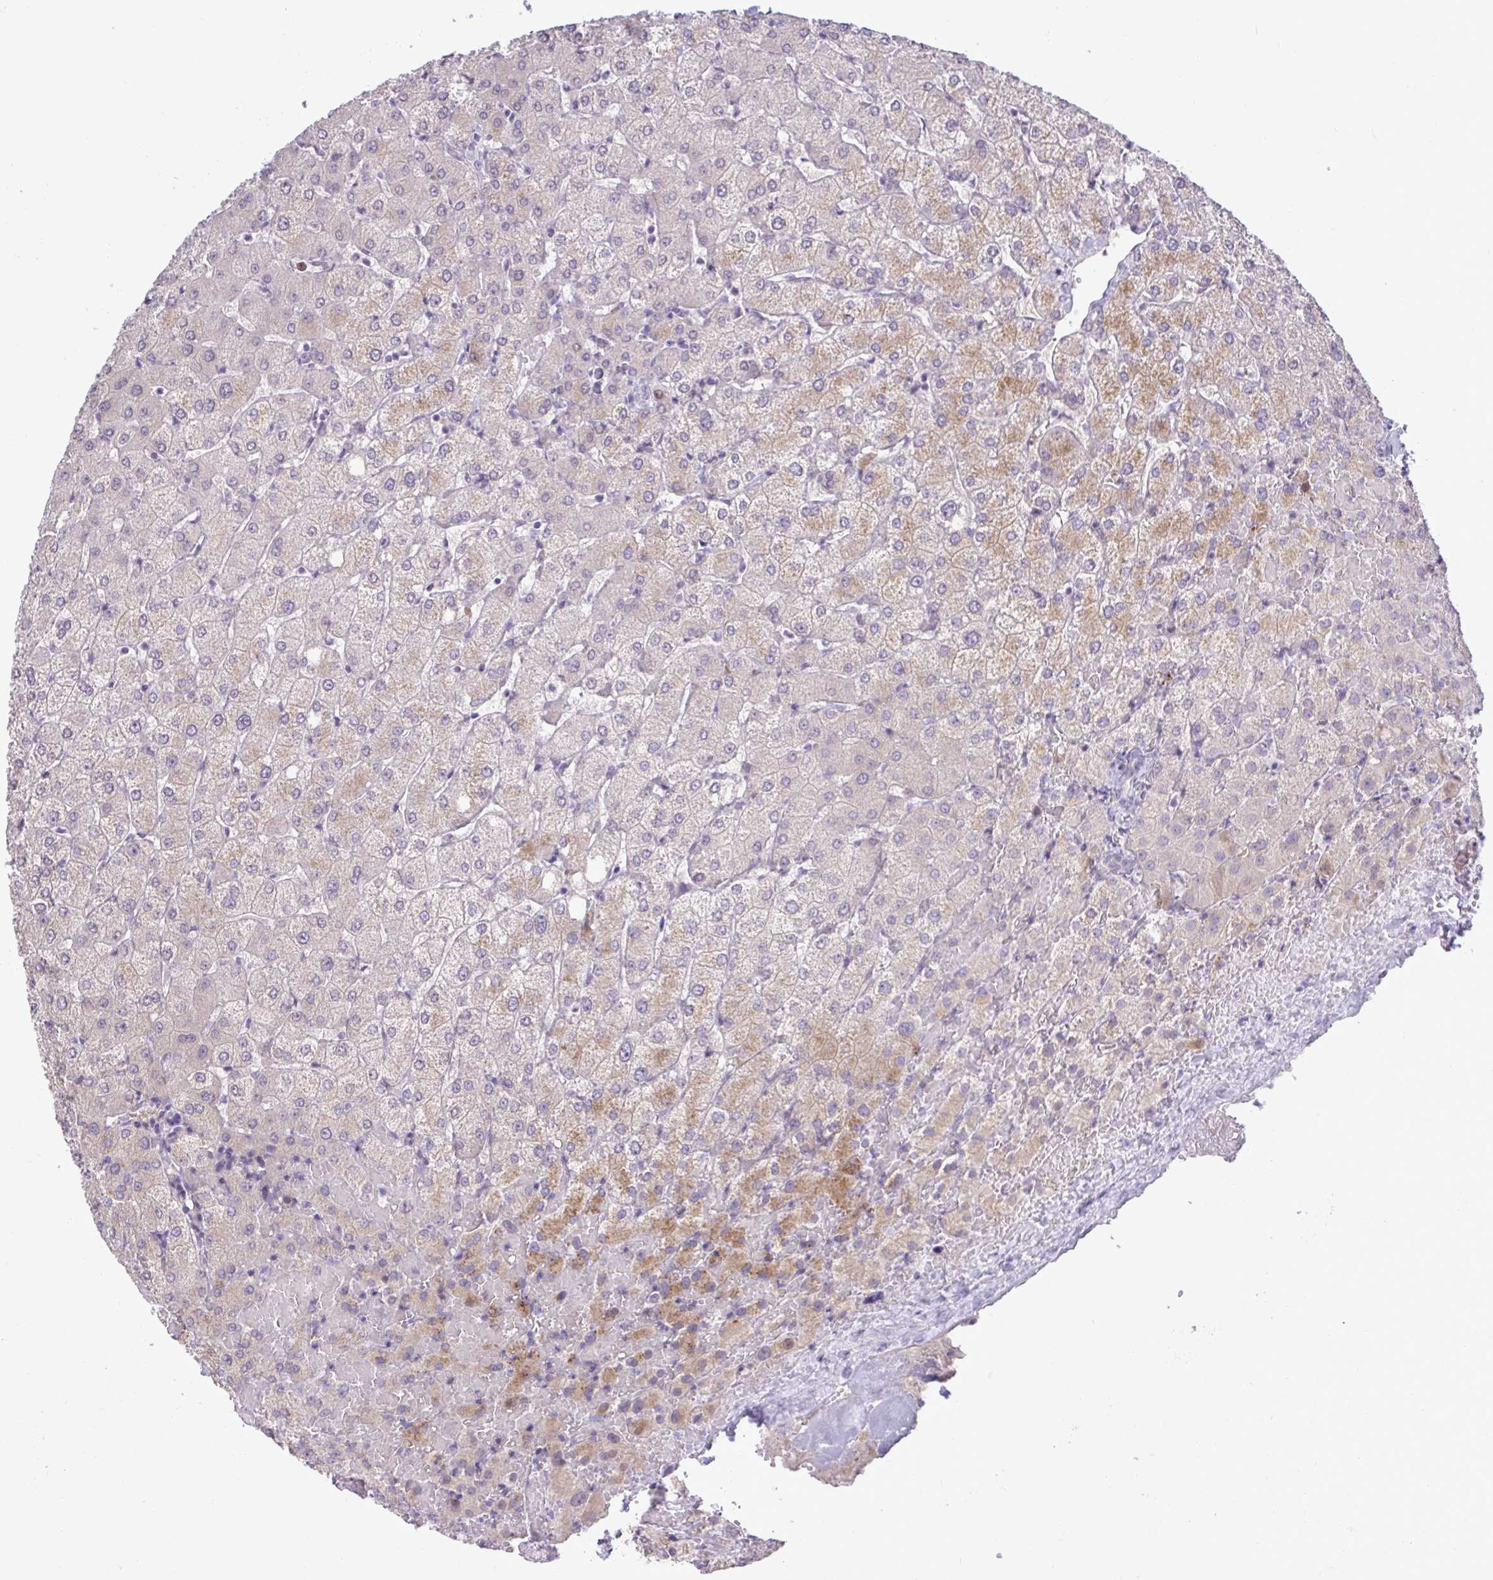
{"staining": {"intensity": "negative", "quantity": "none", "location": "none"}, "tissue": "liver", "cell_type": "Cholangiocytes", "image_type": "normal", "snomed": [{"axis": "morphology", "description": "Normal tissue, NOS"}, {"axis": "topography", "description": "Liver"}], "caption": "Cholangiocytes are negative for protein expression in unremarkable human liver. (Stains: DAB (3,3'-diaminobenzidine) immunohistochemistry with hematoxylin counter stain, Microscopy: brightfield microscopy at high magnification).", "gene": "EPOP", "patient": {"sex": "female", "age": 54}}